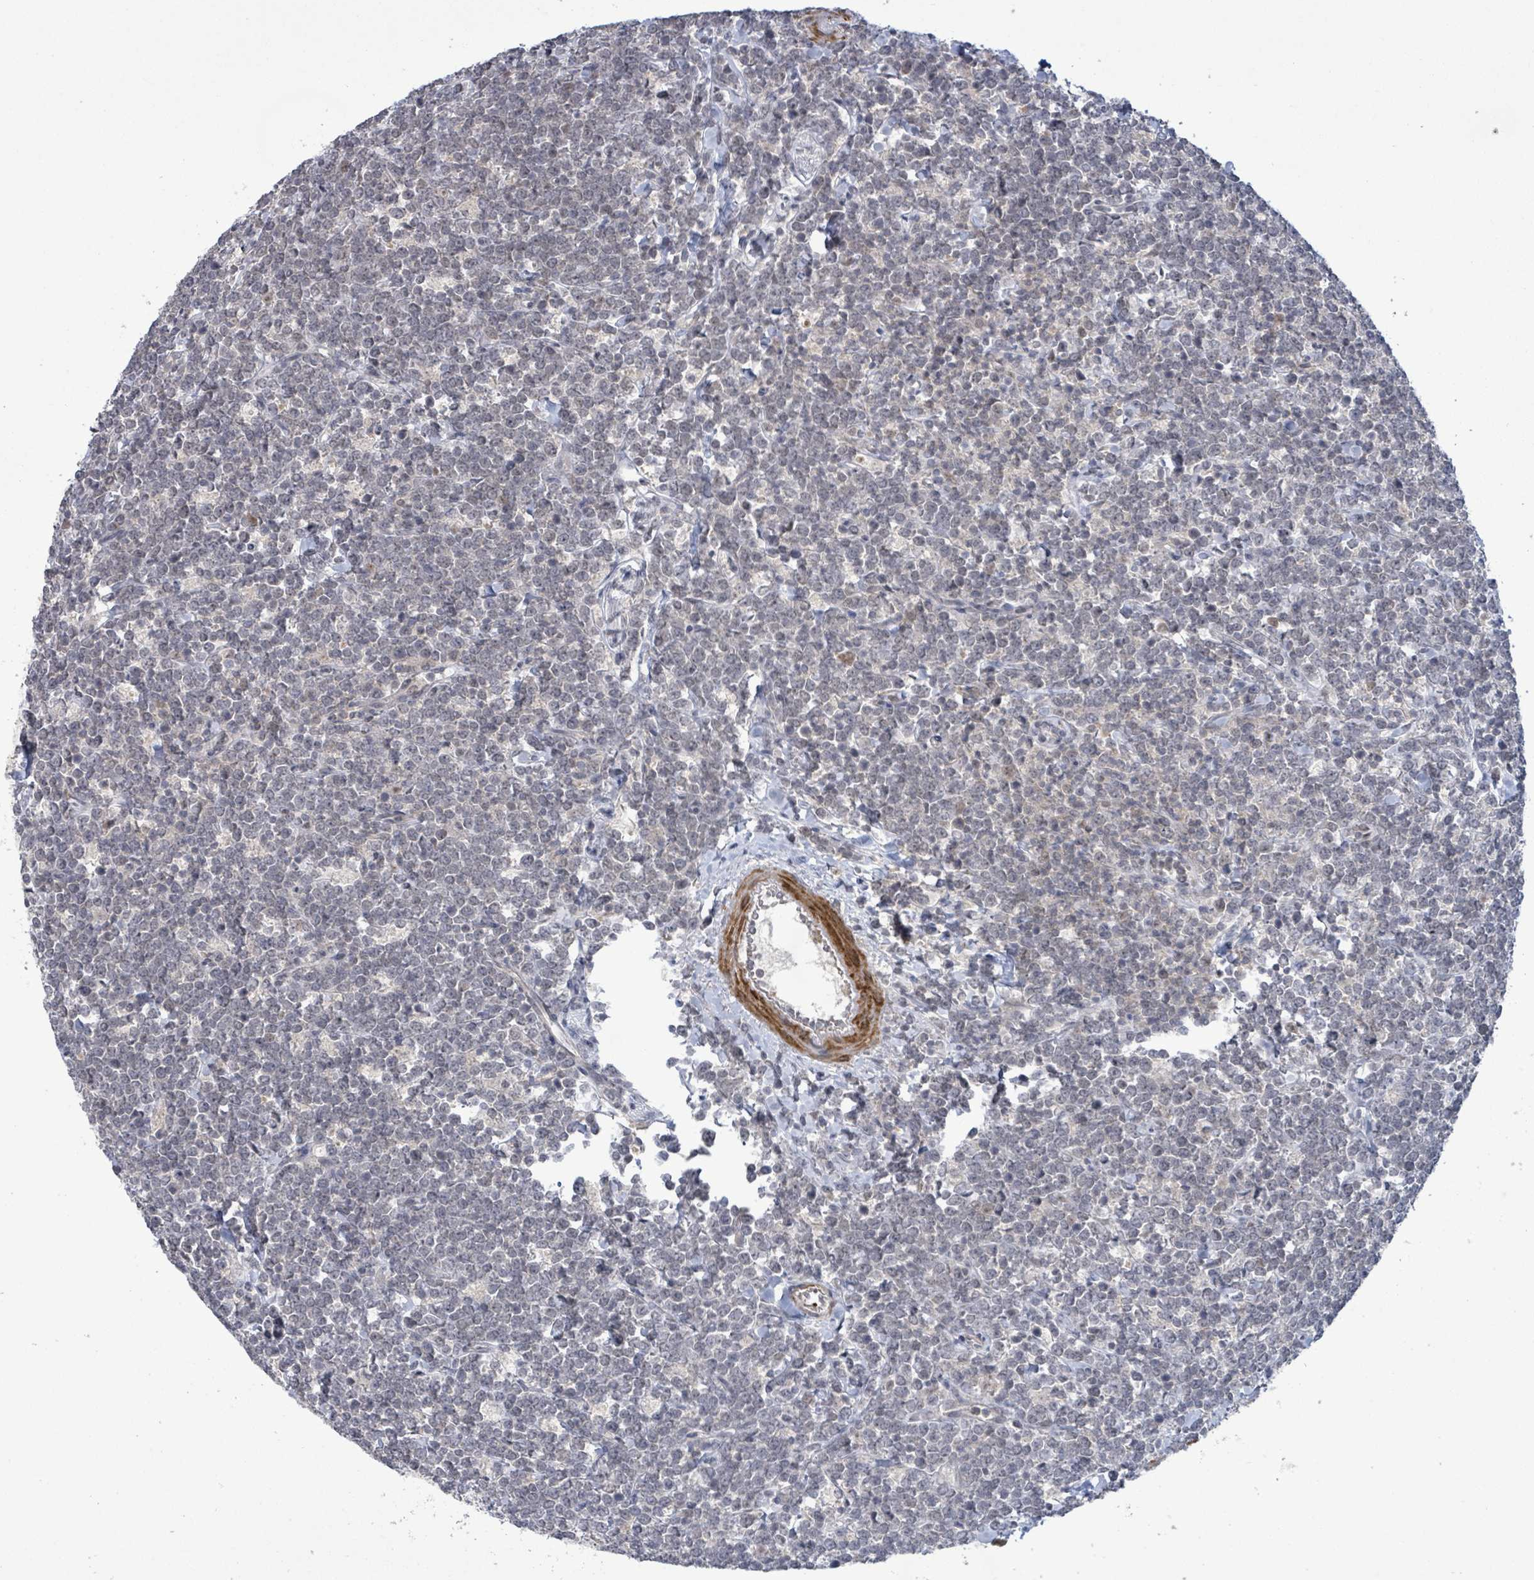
{"staining": {"intensity": "negative", "quantity": "none", "location": "none"}, "tissue": "lymphoma", "cell_type": "Tumor cells", "image_type": "cancer", "snomed": [{"axis": "morphology", "description": "Malignant lymphoma, non-Hodgkin's type, High grade"}, {"axis": "topography", "description": "Small intestine"}, {"axis": "topography", "description": "Colon"}], "caption": "A high-resolution photomicrograph shows immunohistochemistry (IHC) staining of lymphoma, which displays no significant staining in tumor cells.", "gene": "AMMECR1", "patient": {"sex": "male", "age": 8}}